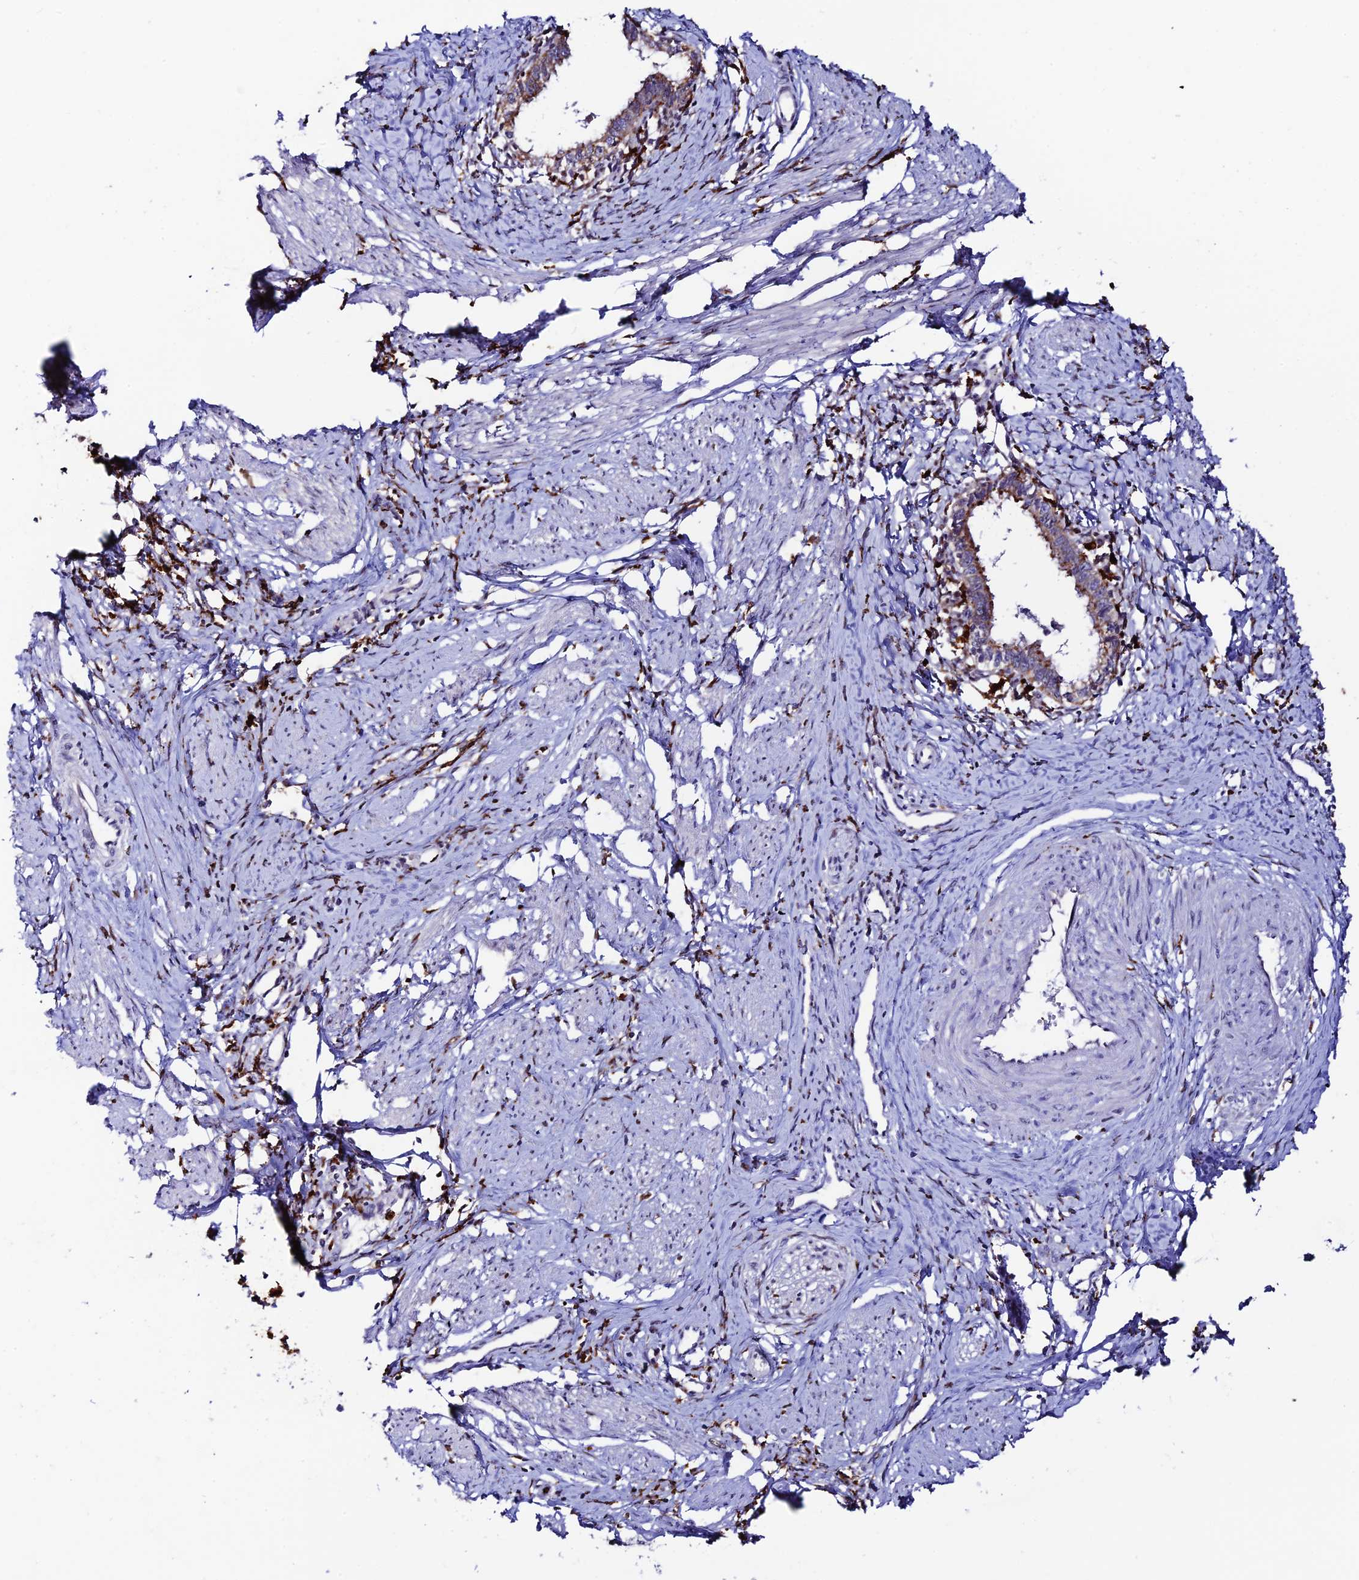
{"staining": {"intensity": "moderate", "quantity": "25%-75%", "location": "cytoplasmic/membranous"}, "tissue": "cervical cancer", "cell_type": "Tumor cells", "image_type": "cancer", "snomed": [{"axis": "morphology", "description": "Adenocarcinoma, NOS"}, {"axis": "topography", "description": "Cervix"}], "caption": "Immunohistochemical staining of human cervical cancer (adenocarcinoma) demonstrates moderate cytoplasmic/membranous protein positivity in approximately 25%-75% of tumor cells.", "gene": "HIC1", "patient": {"sex": "female", "age": 36}}